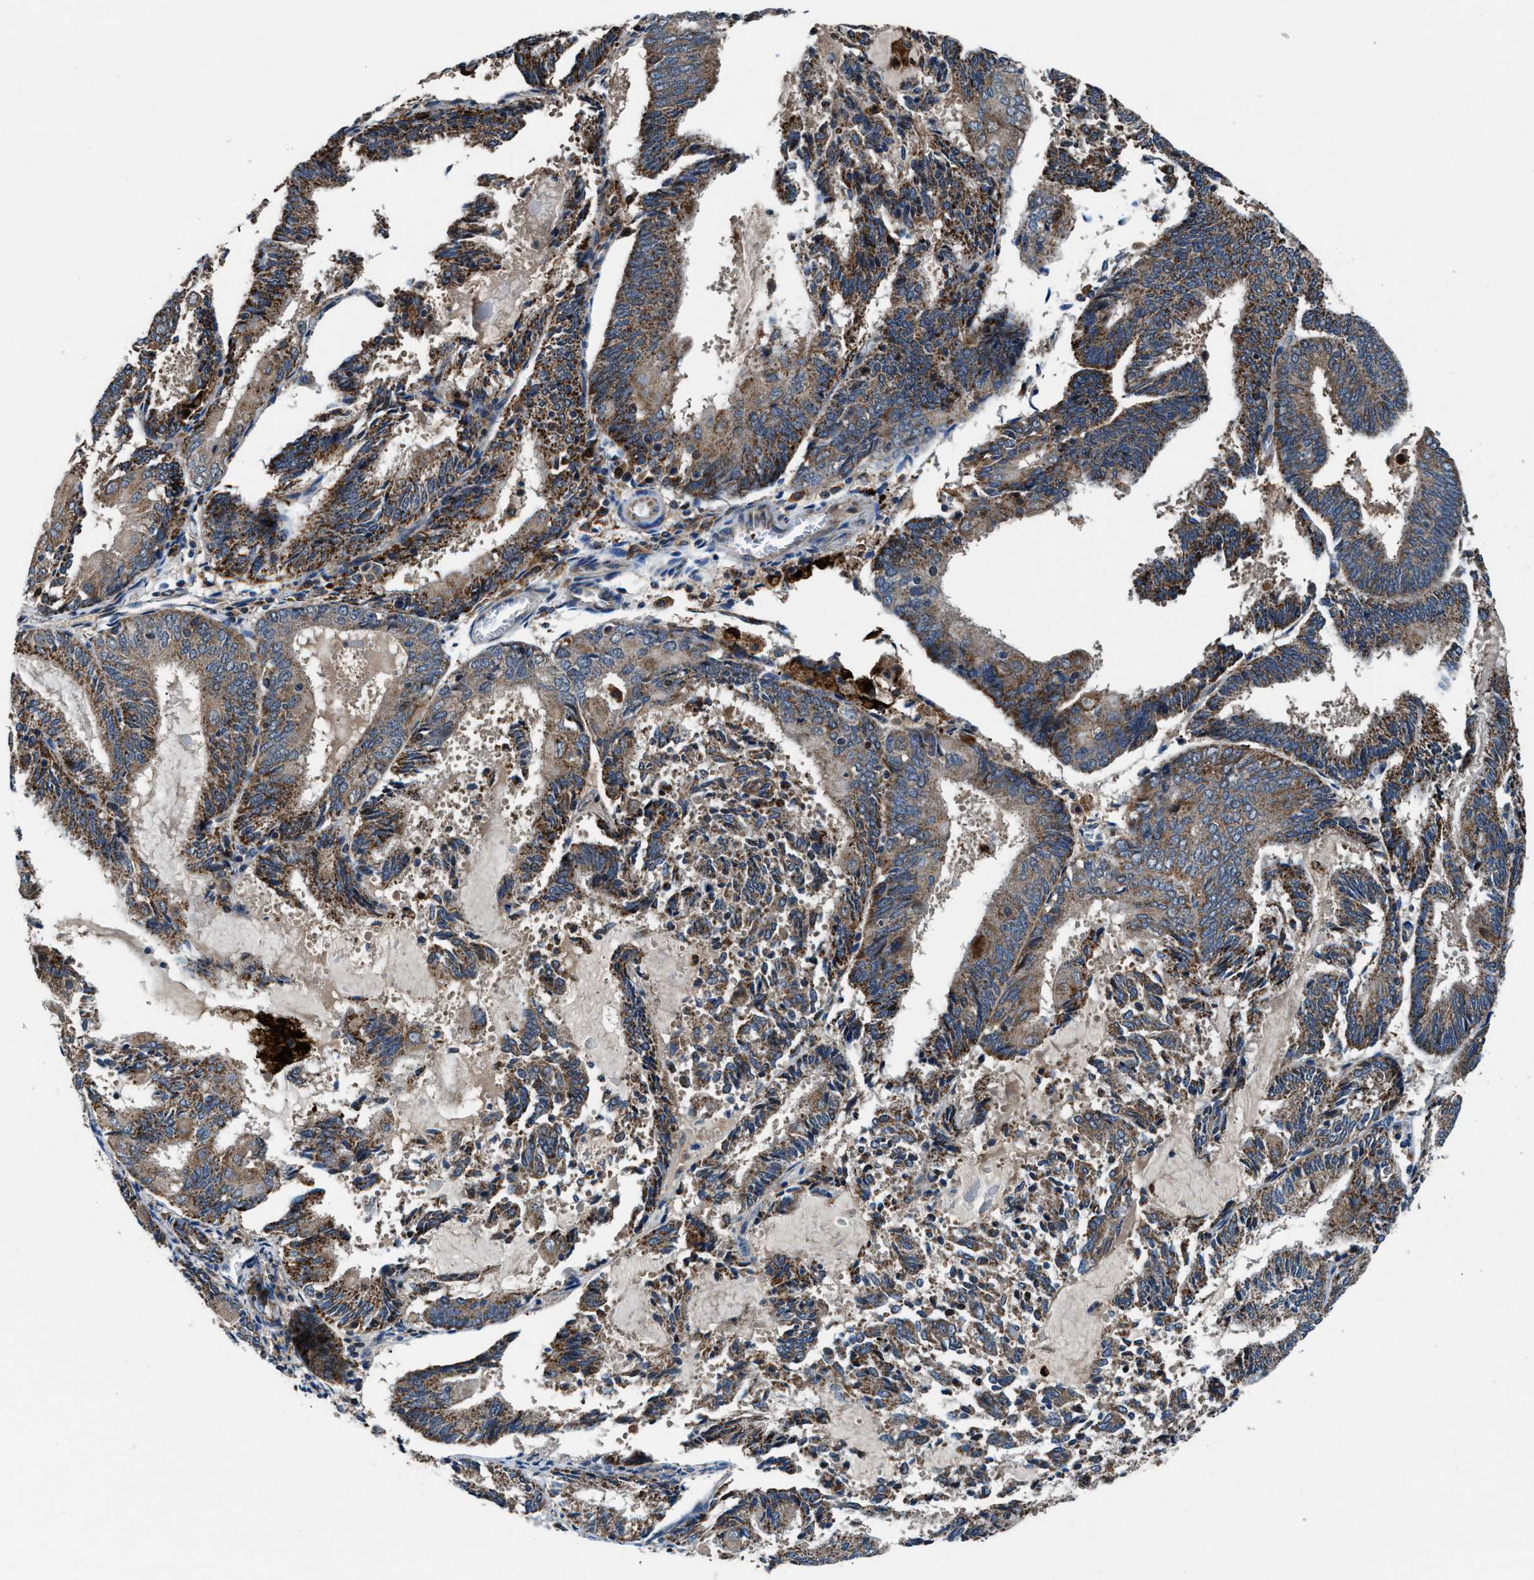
{"staining": {"intensity": "moderate", "quantity": ">75%", "location": "cytoplasmic/membranous"}, "tissue": "endometrial cancer", "cell_type": "Tumor cells", "image_type": "cancer", "snomed": [{"axis": "morphology", "description": "Adenocarcinoma, NOS"}, {"axis": "topography", "description": "Endometrium"}], "caption": "The immunohistochemical stain shows moderate cytoplasmic/membranous expression in tumor cells of endometrial adenocarcinoma tissue.", "gene": "FAM221A", "patient": {"sex": "female", "age": 81}}